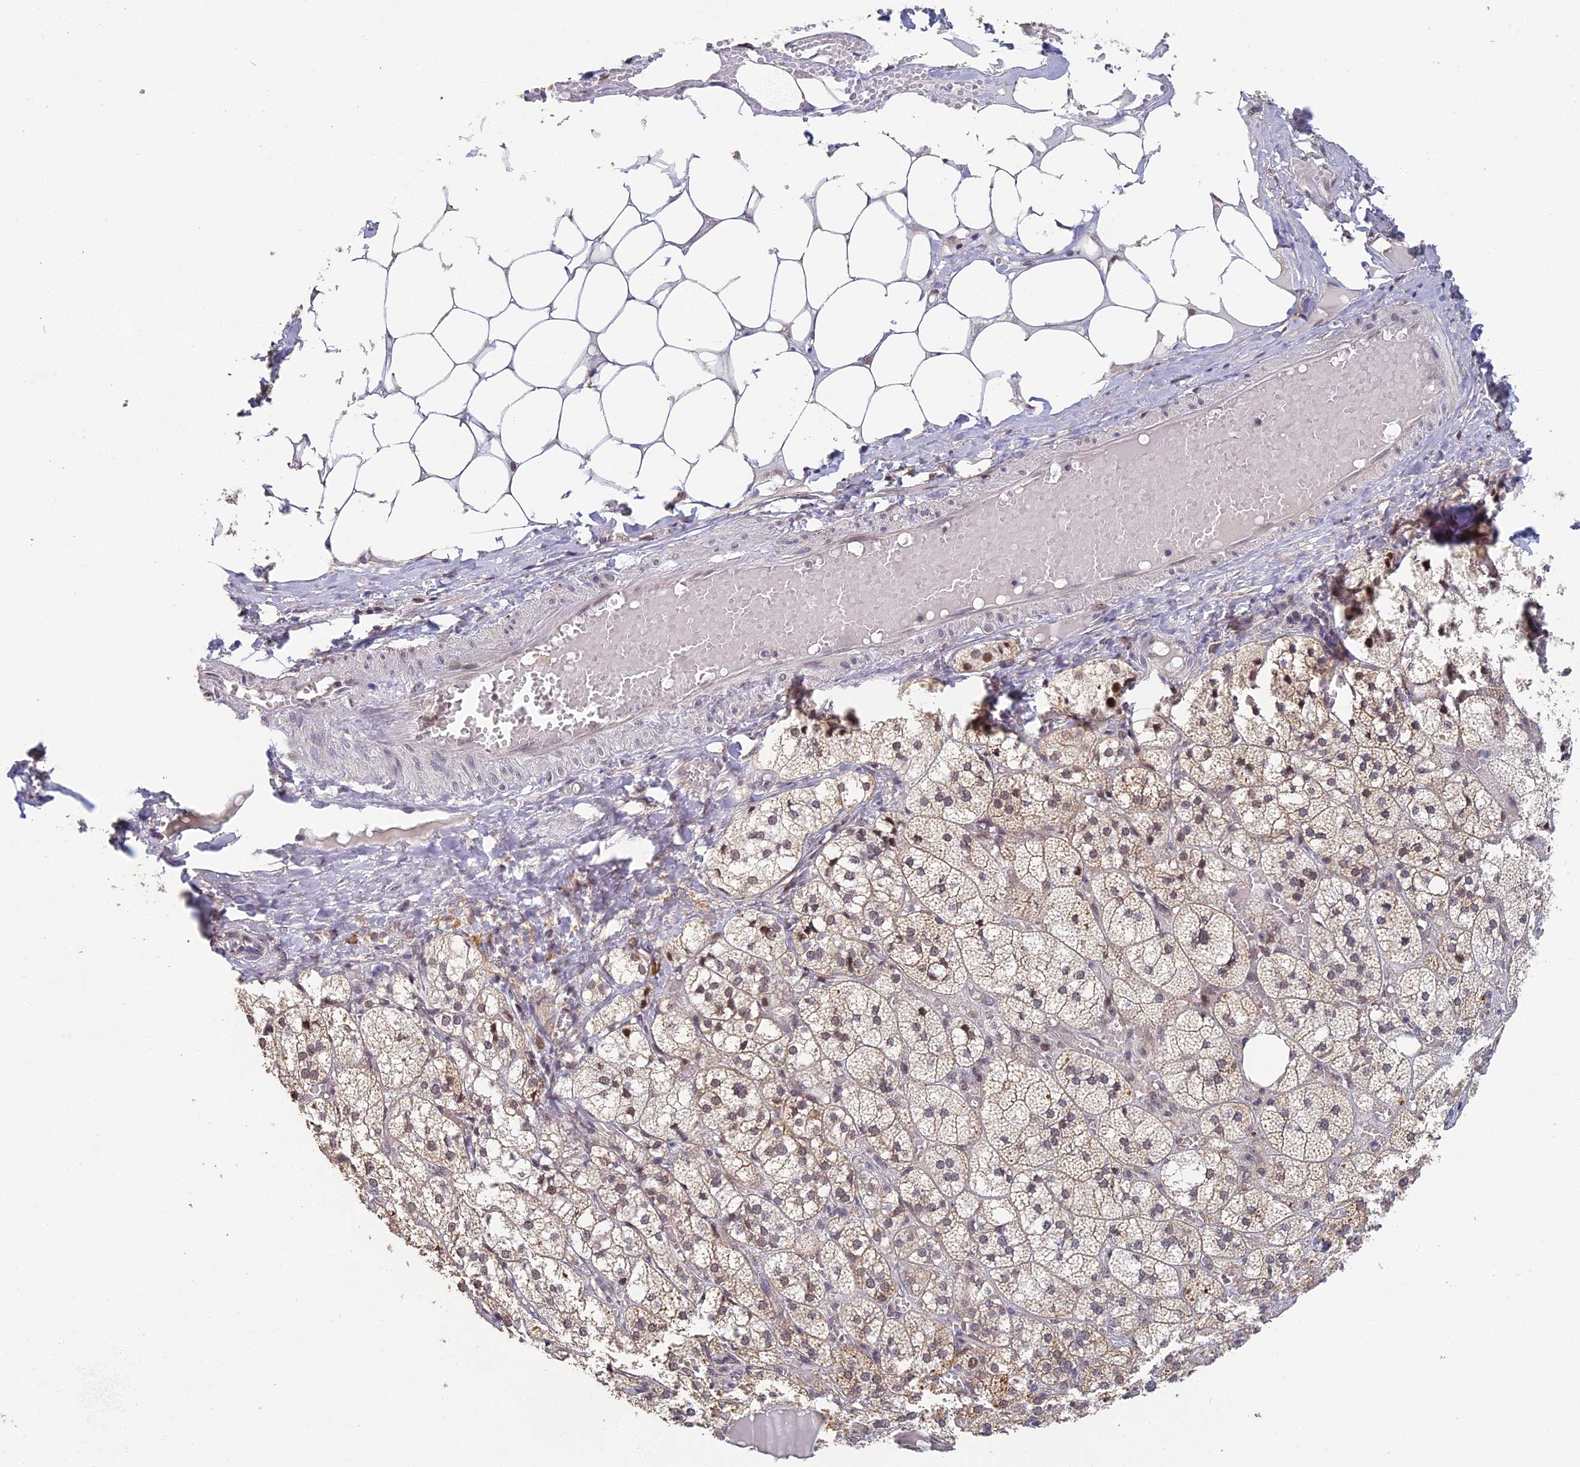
{"staining": {"intensity": "moderate", "quantity": "25%-75%", "location": "nuclear"}, "tissue": "adrenal gland", "cell_type": "Glandular cells", "image_type": "normal", "snomed": [{"axis": "morphology", "description": "Normal tissue, NOS"}, {"axis": "topography", "description": "Adrenal gland"}], "caption": "This photomicrograph reveals IHC staining of benign adrenal gland, with medium moderate nuclear positivity in about 25%-75% of glandular cells.", "gene": "MORF4L1", "patient": {"sex": "female", "age": 61}}